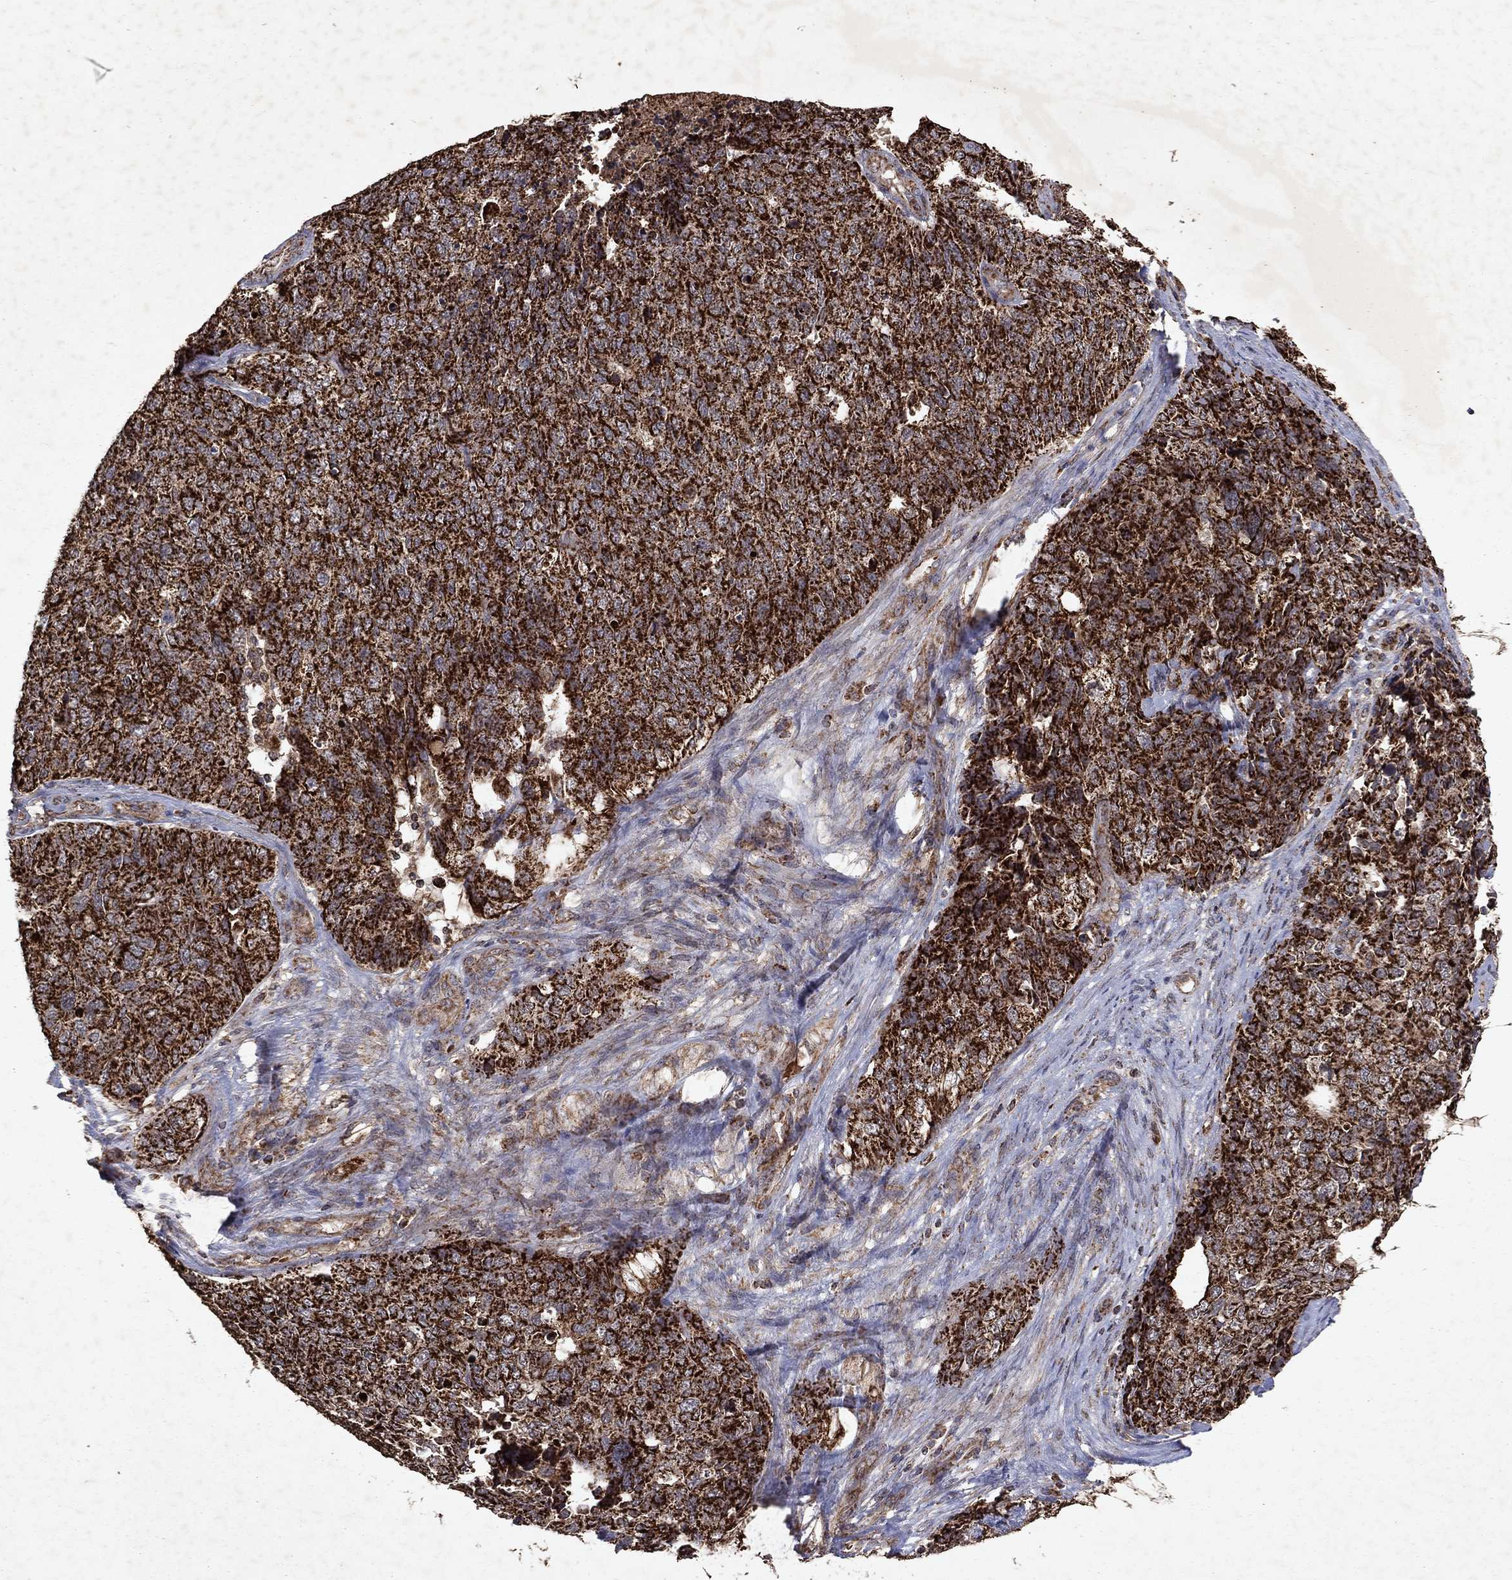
{"staining": {"intensity": "strong", "quantity": ">75%", "location": "cytoplasmic/membranous"}, "tissue": "cervical cancer", "cell_type": "Tumor cells", "image_type": "cancer", "snomed": [{"axis": "morphology", "description": "Squamous cell carcinoma, NOS"}, {"axis": "topography", "description": "Cervix"}], "caption": "Human cervical cancer stained with a protein marker exhibits strong staining in tumor cells.", "gene": "PYROXD2", "patient": {"sex": "female", "age": 63}}